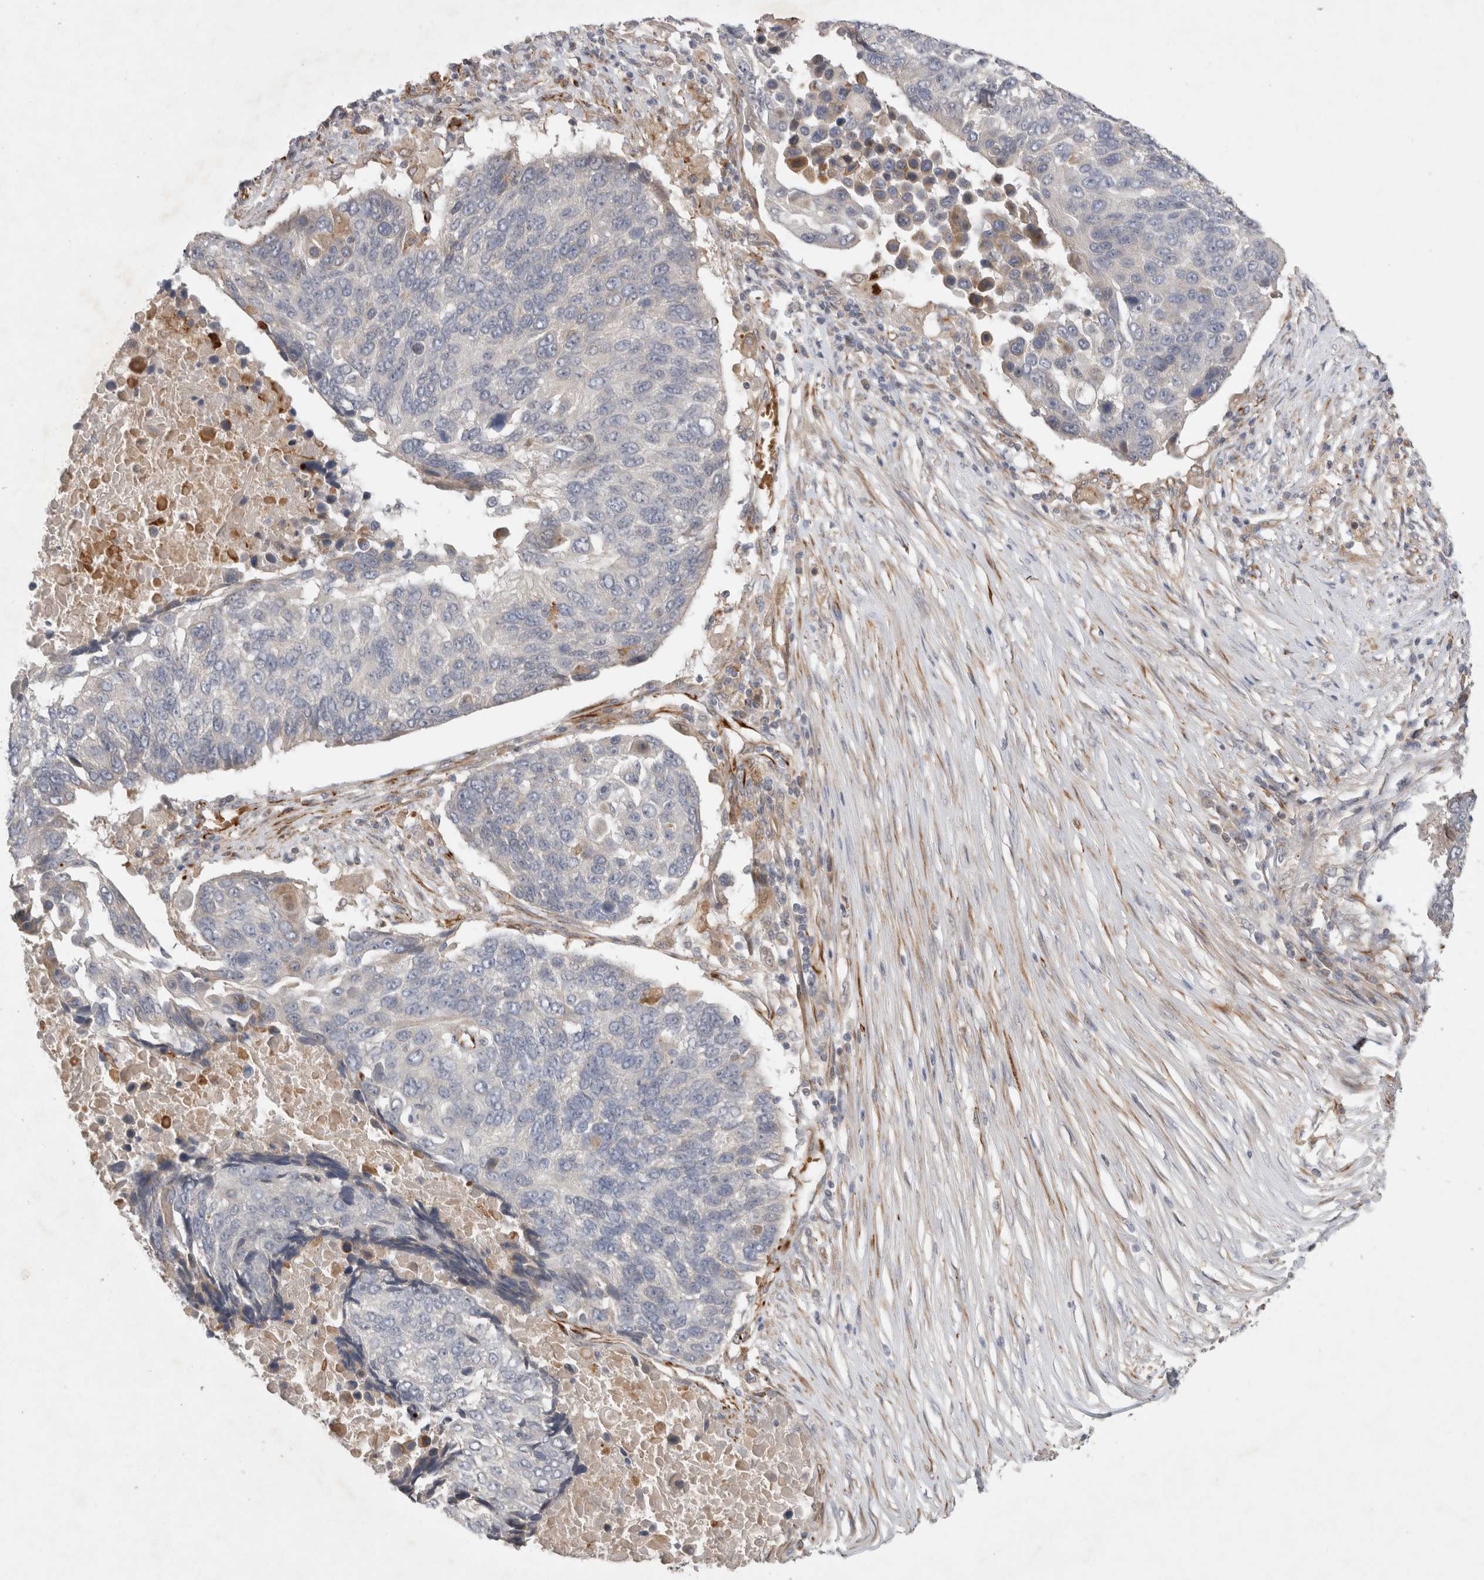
{"staining": {"intensity": "negative", "quantity": "none", "location": "none"}, "tissue": "lung cancer", "cell_type": "Tumor cells", "image_type": "cancer", "snomed": [{"axis": "morphology", "description": "Squamous cell carcinoma, NOS"}, {"axis": "topography", "description": "Lung"}], "caption": "Protein analysis of squamous cell carcinoma (lung) exhibits no significant expression in tumor cells. (DAB IHC, high magnification).", "gene": "NMU", "patient": {"sex": "male", "age": 66}}